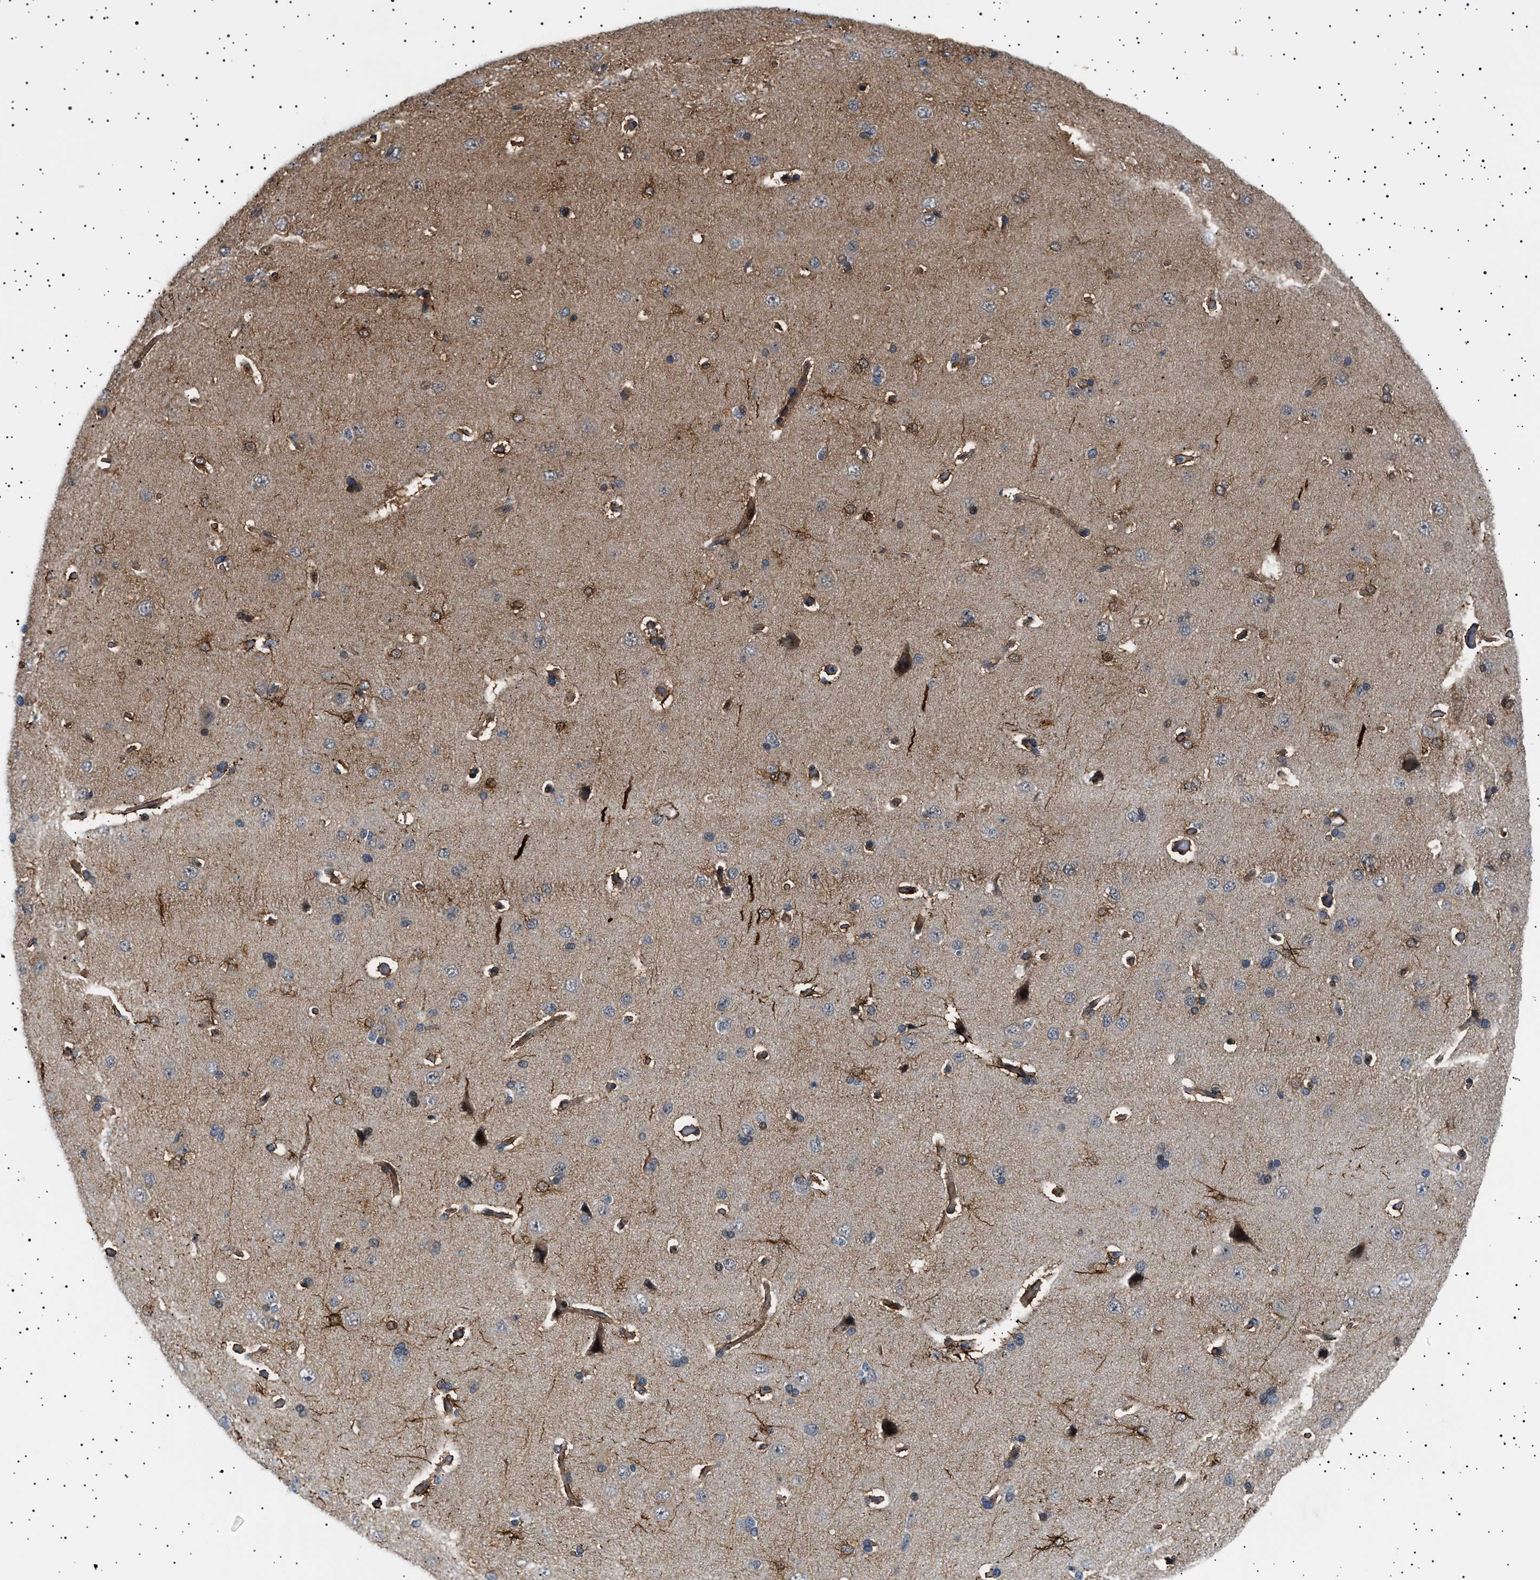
{"staining": {"intensity": "moderate", "quantity": ">75%", "location": "cytoplasmic/membranous"}, "tissue": "cerebral cortex", "cell_type": "Endothelial cells", "image_type": "normal", "snomed": [{"axis": "morphology", "description": "Normal tissue, NOS"}, {"axis": "topography", "description": "Cerebral cortex"}], "caption": "Protein staining by IHC demonstrates moderate cytoplasmic/membranous positivity in about >75% of endothelial cells in unremarkable cerebral cortex. (DAB (3,3'-diaminobenzidine) IHC, brown staining for protein, blue staining for nuclei).", "gene": "BAG3", "patient": {"sex": "male", "age": 62}}